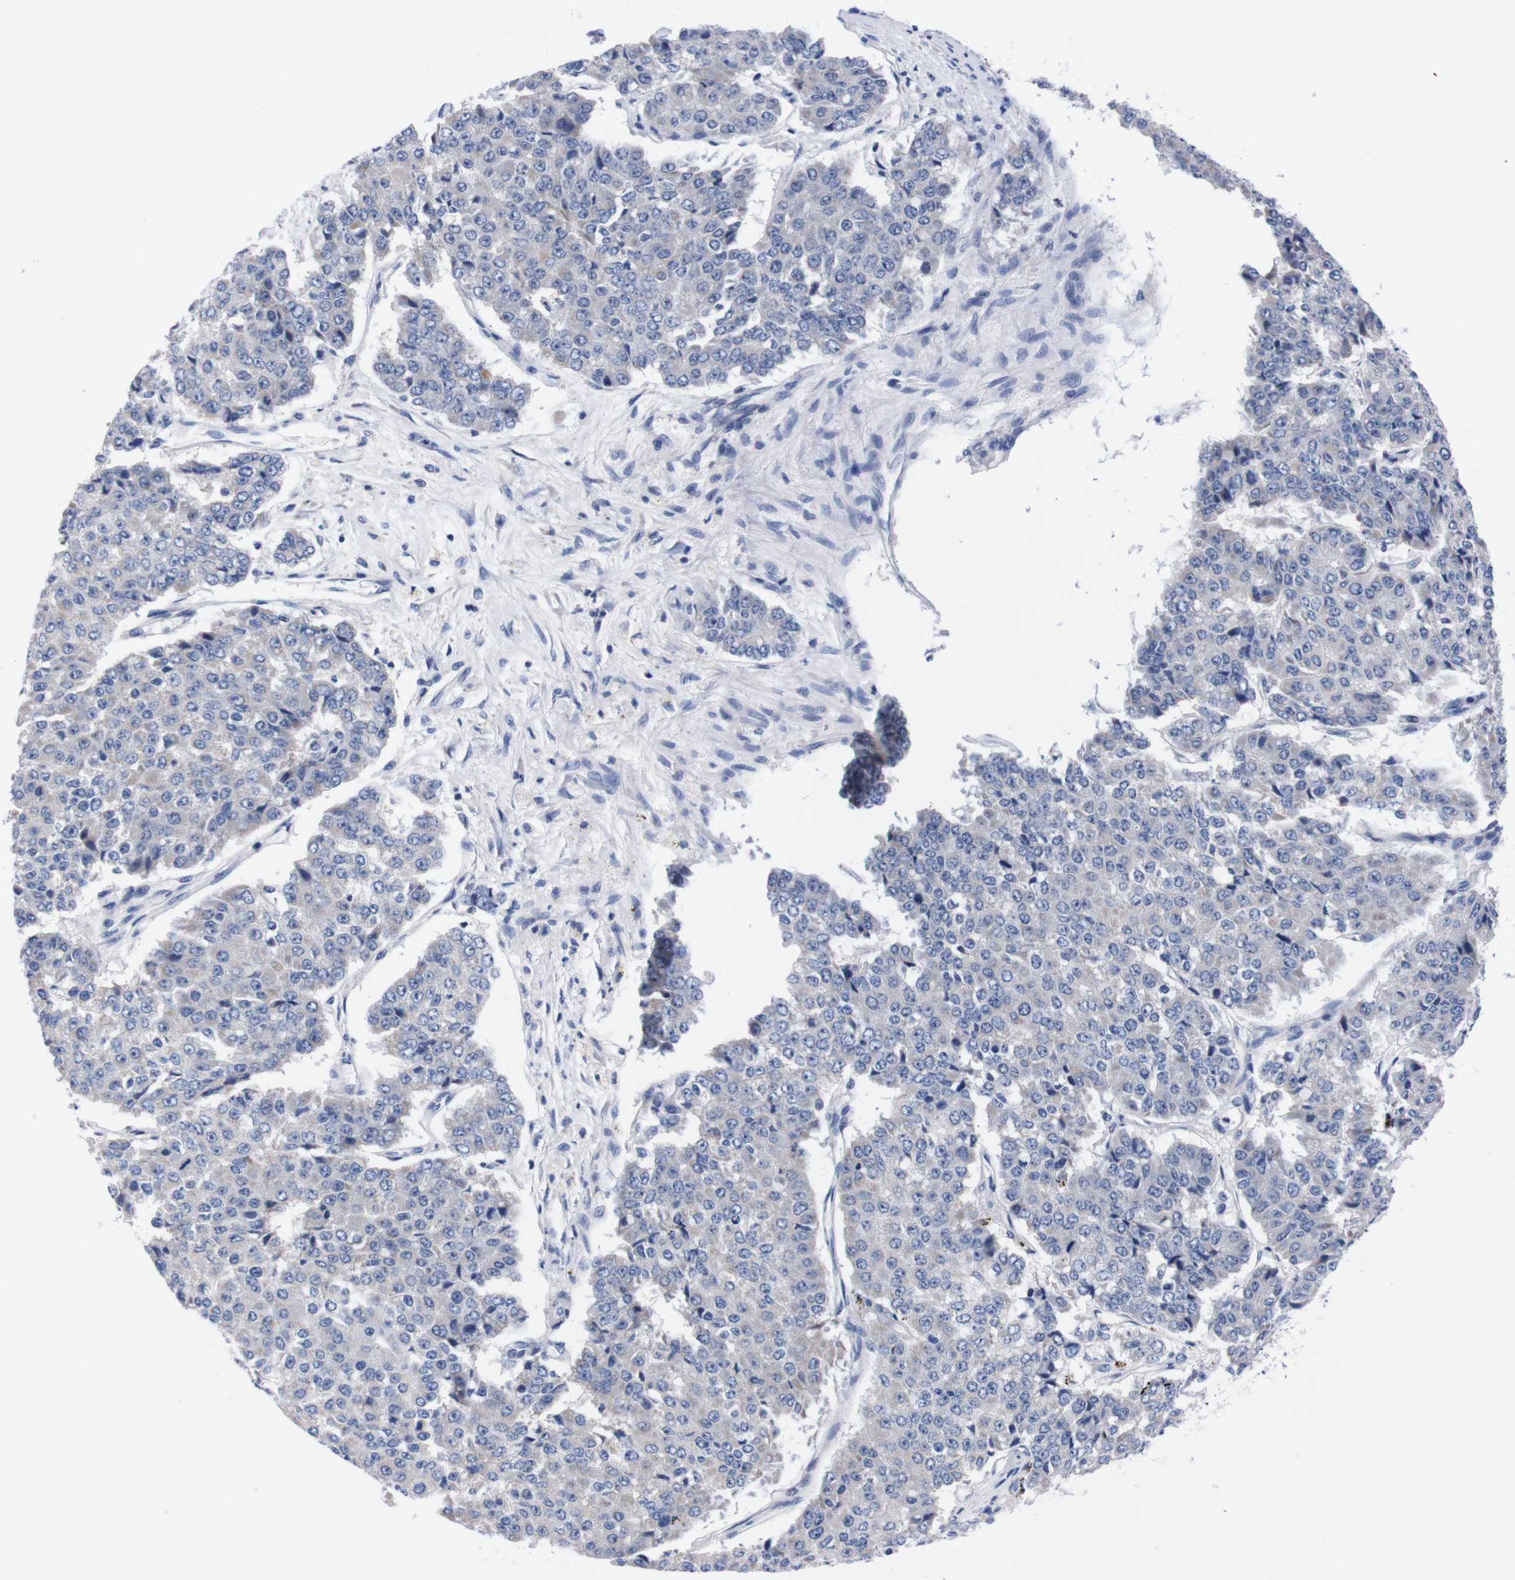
{"staining": {"intensity": "negative", "quantity": "none", "location": "none"}, "tissue": "pancreatic cancer", "cell_type": "Tumor cells", "image_type": "cancer", "snomed": [{"axis": "morphology", "description": "Adenocarcinoma, NOS"}, {"axis": "topography", "description": "Pancreas"}], "caption": "The micrograph reveals no significant staining in tumor cells of pancreatic cancer (adenocarcinoma).", "gene": "FAM210A", "patient": {"sex": "male", "age": 50}}